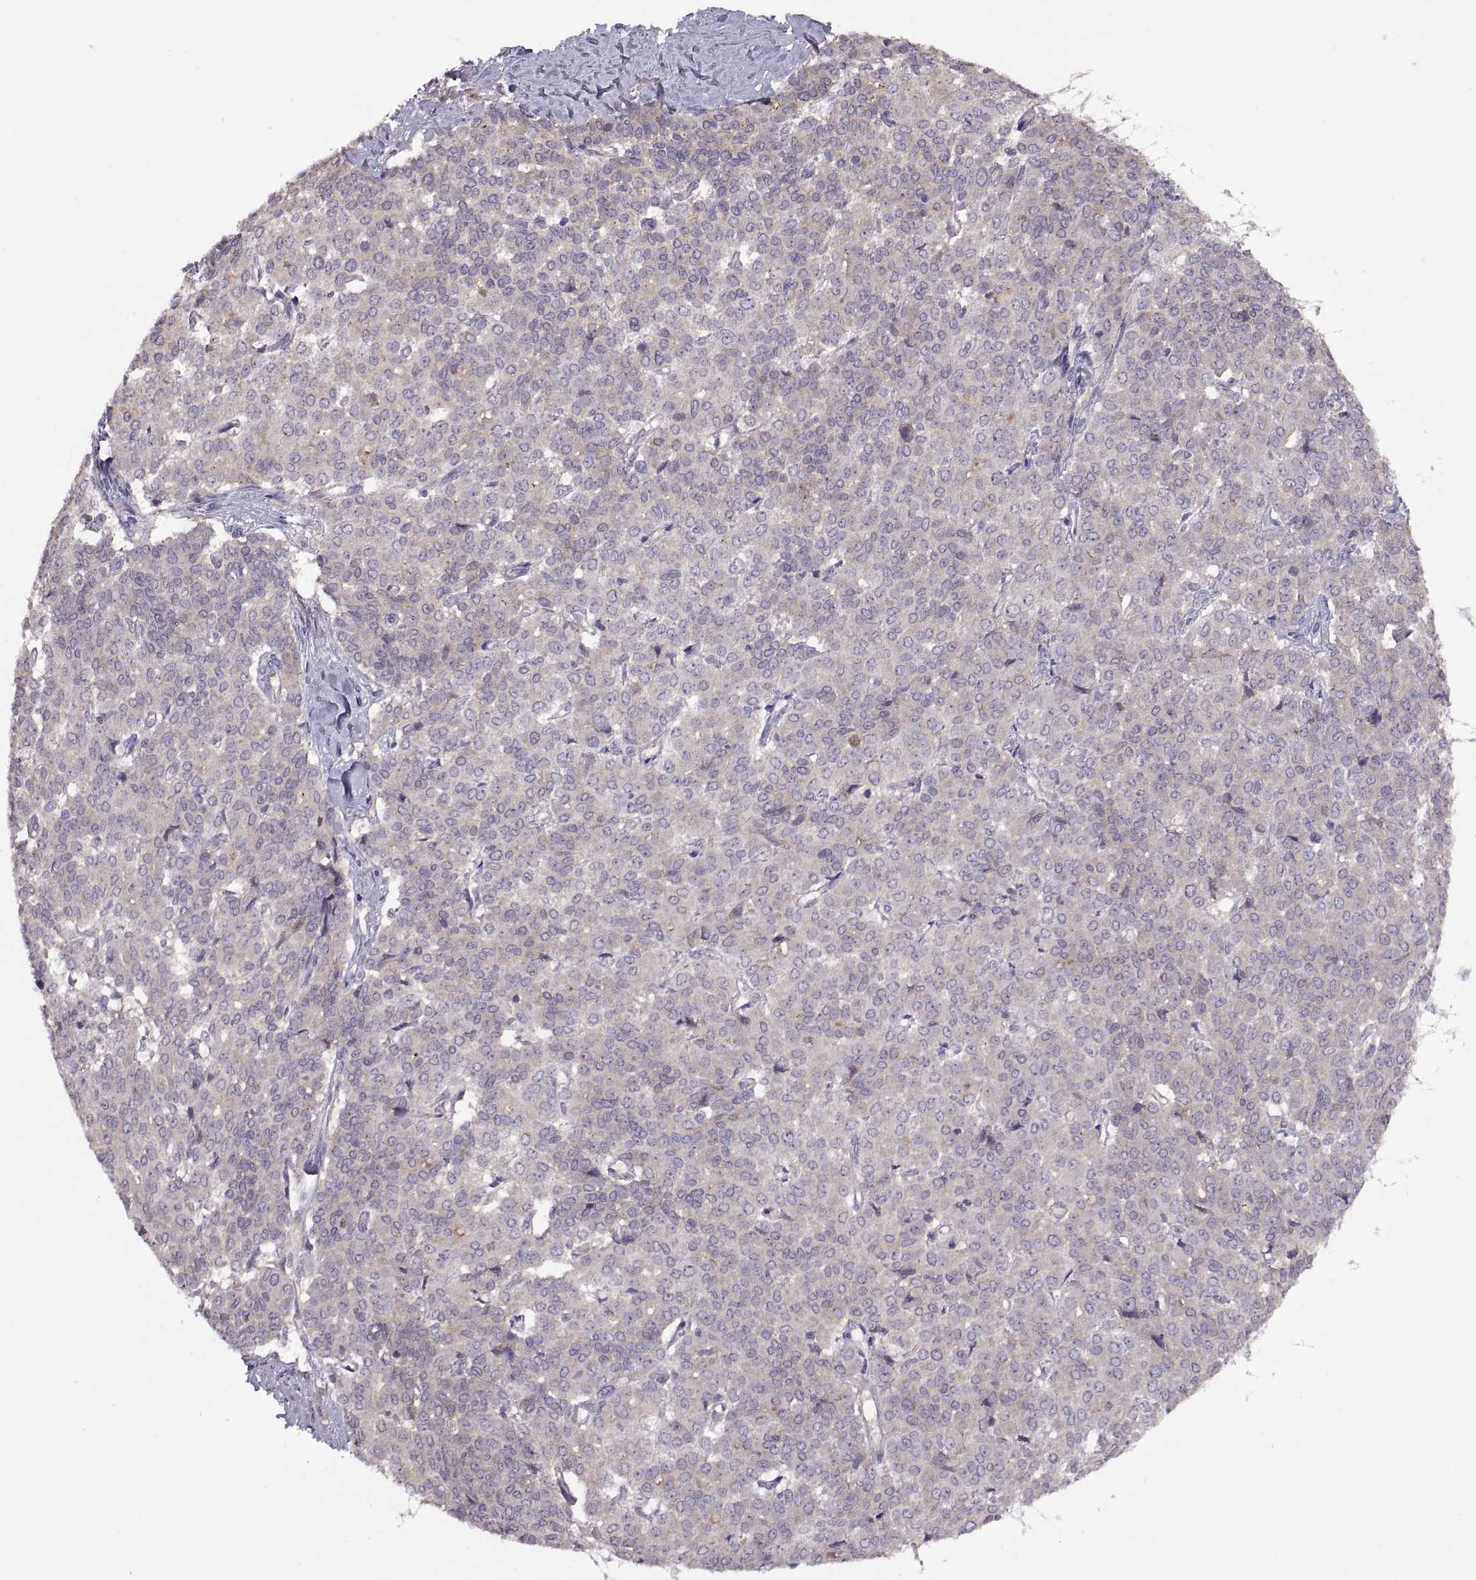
{"staining": {"intensity": "negative", "quantity": "none", "location": "none"}, "tissue": "liver cancer", "cell_type": "Tumor cells", "image_type": "cancer", "snomed": [{"axis": "morphology", "description": "Cholangiocarcinoma"}, {"axis": "topography", "description": "Liver"}], "caption": "Tumor cells are negative for brown protein staining in liver cancer (cholangiocarcinoma).", "gene": "NMNAT2", "patient": {"sex": "female", "age": 47}}